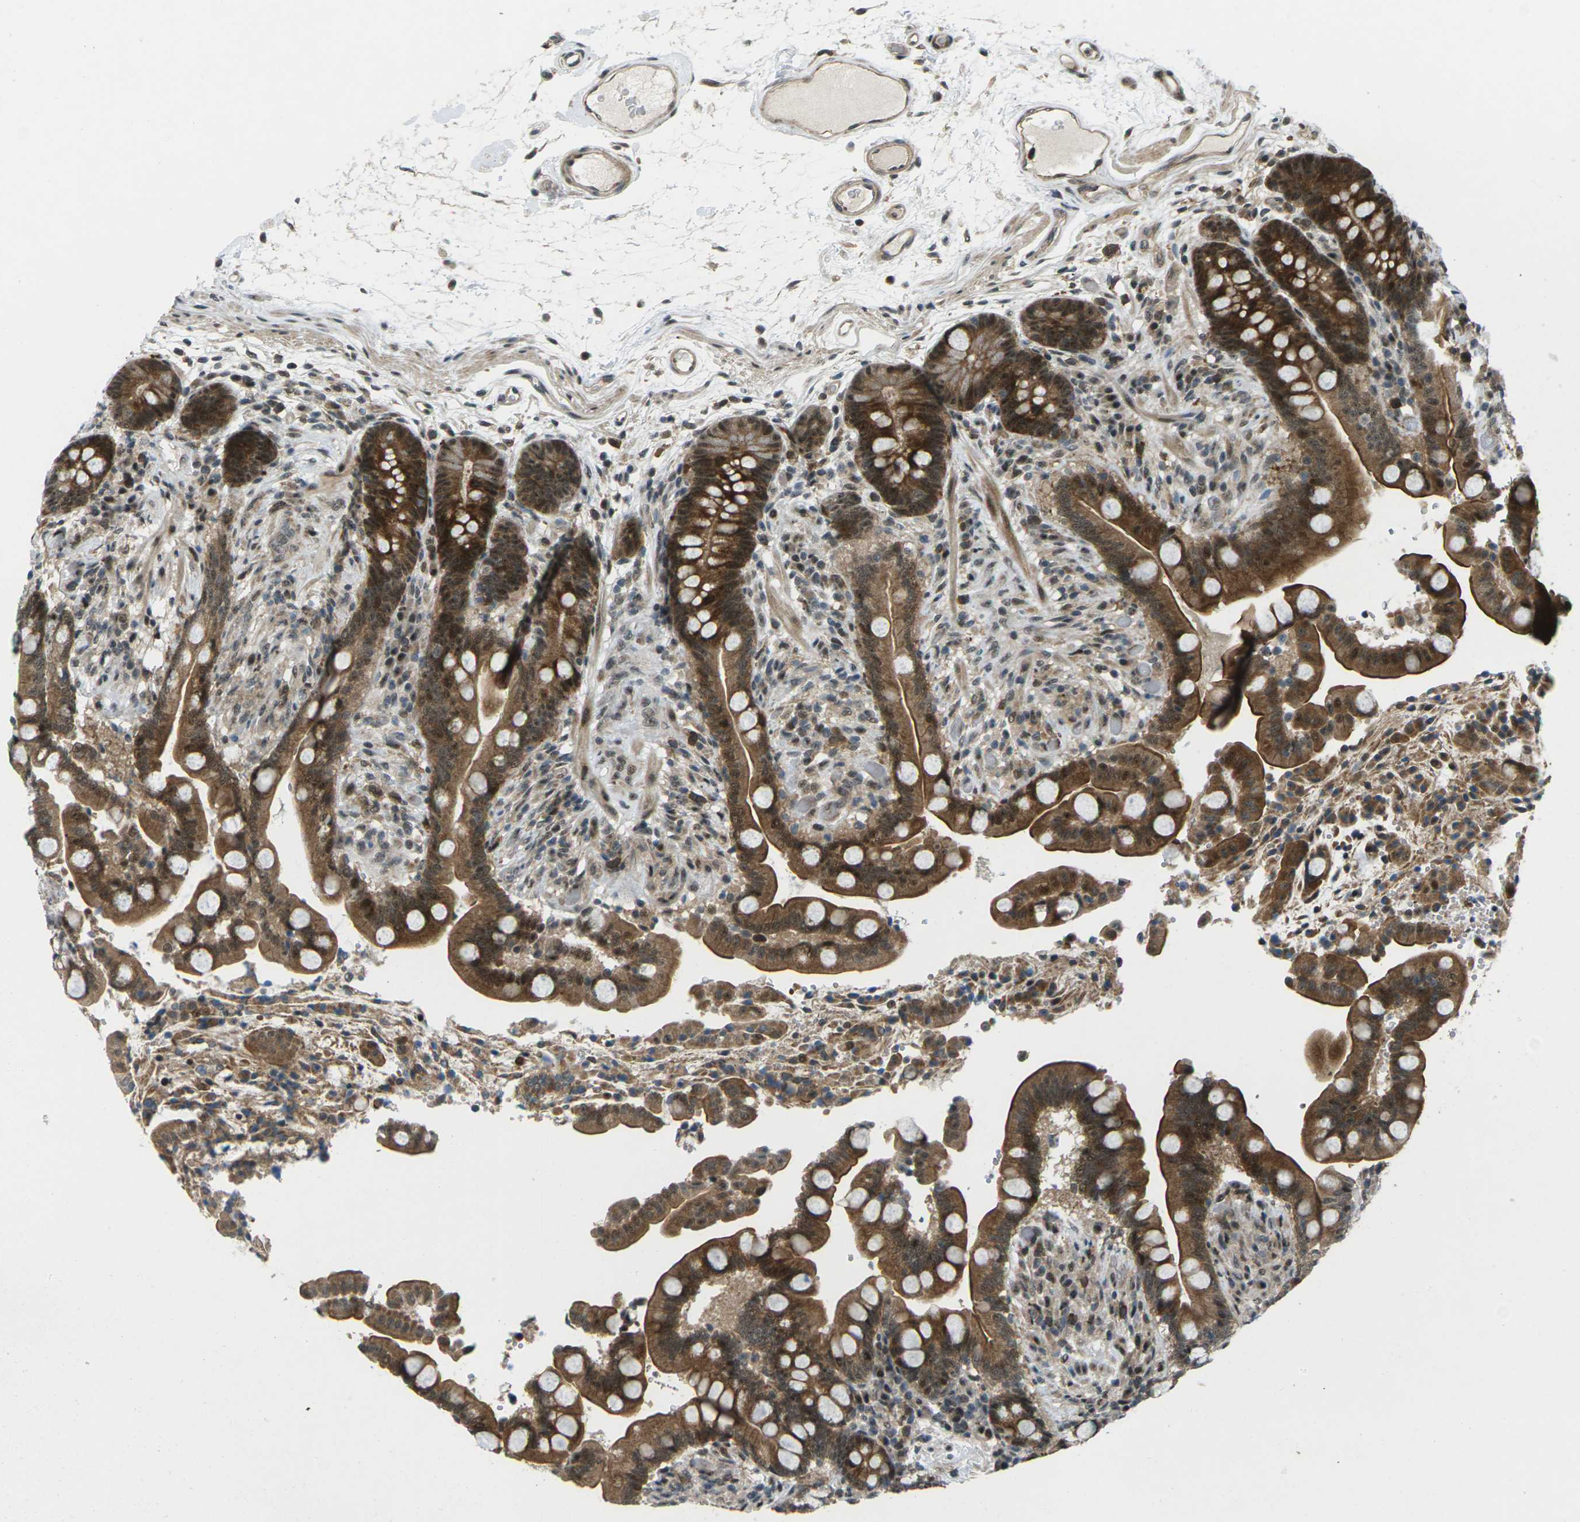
{"staining": {"intensity": "moderate", "quantity": "25%-75%", "location": "cytoplasmic/membranous"}, "tissue": "colon", "cell_type": "Endothelial cells", "image_type": "normal", "snomed": [{"axis": "morphology", "description": "Normal tissue, NOS"}, {"axis": "topography", "description": "Colon"}], "caption": "Immunohistochemical staining of unremarkable human colon shows medium levels of moderate cytoplasmic/membranous expression in about 25%-75% of endothelial cells.", "gene": "UBE2S", "patient": {"sex": "male", "age": 73}}